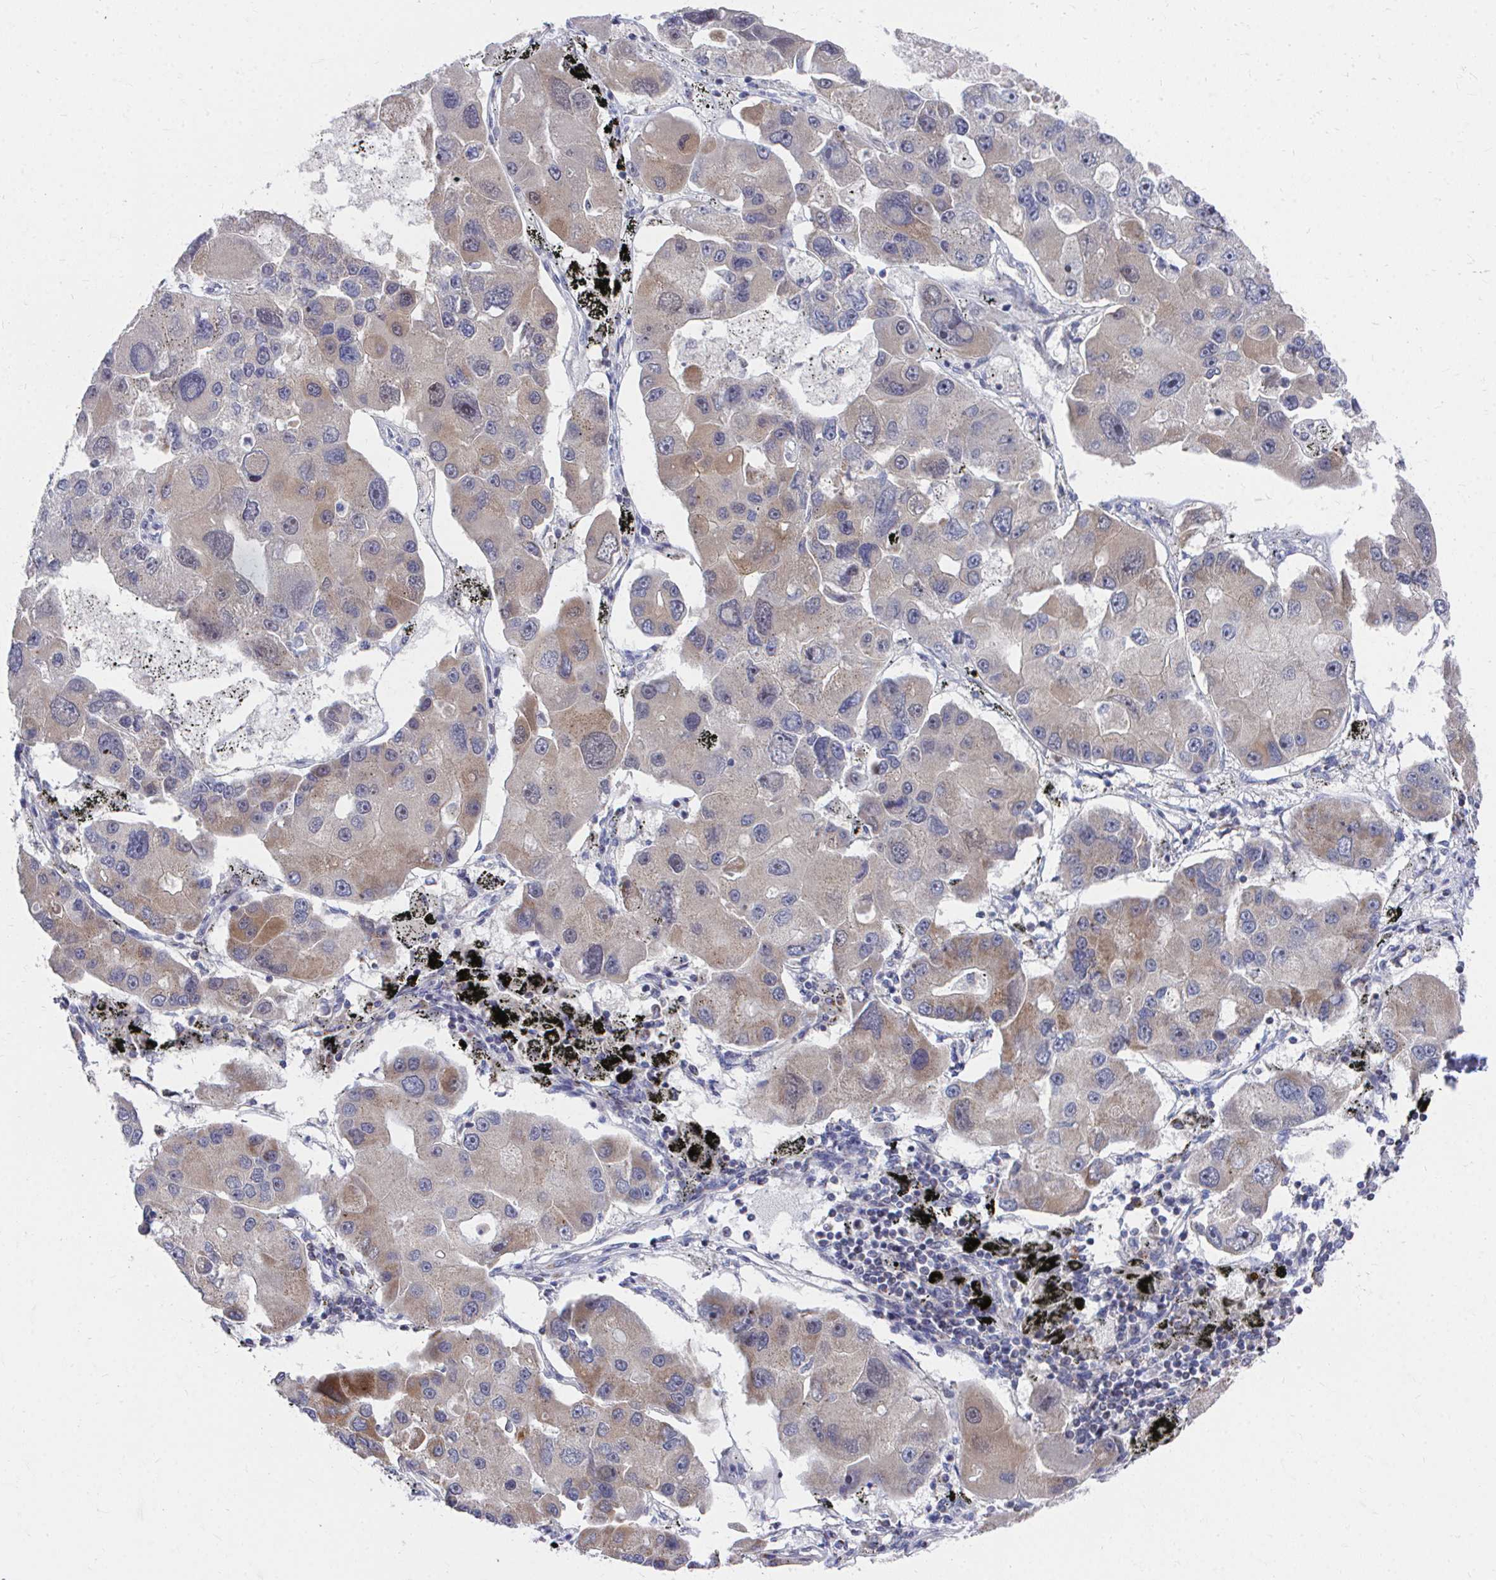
{"staining": {"intensity": "moderate", "quantity": "25%-75%", "location": "cytoplasmic/membranous"}, "tissue": "lung cancer", "cell_type": "Tumor cells", "image_type": "cancer", "snomed": [{"axis": "morphology", "description": "Adenocarcinoma, NOS"}, {"axis": "topography", "description": "Lung"}], "caption": "This image demonstrates immunohistochemistry staining of lung cancer, with medium moderate cytoplasmic/membranous staining in about 25%-75% of tumor cells.", "gene": "PEX3", "patient": {"sex": "female", "age": 54}}